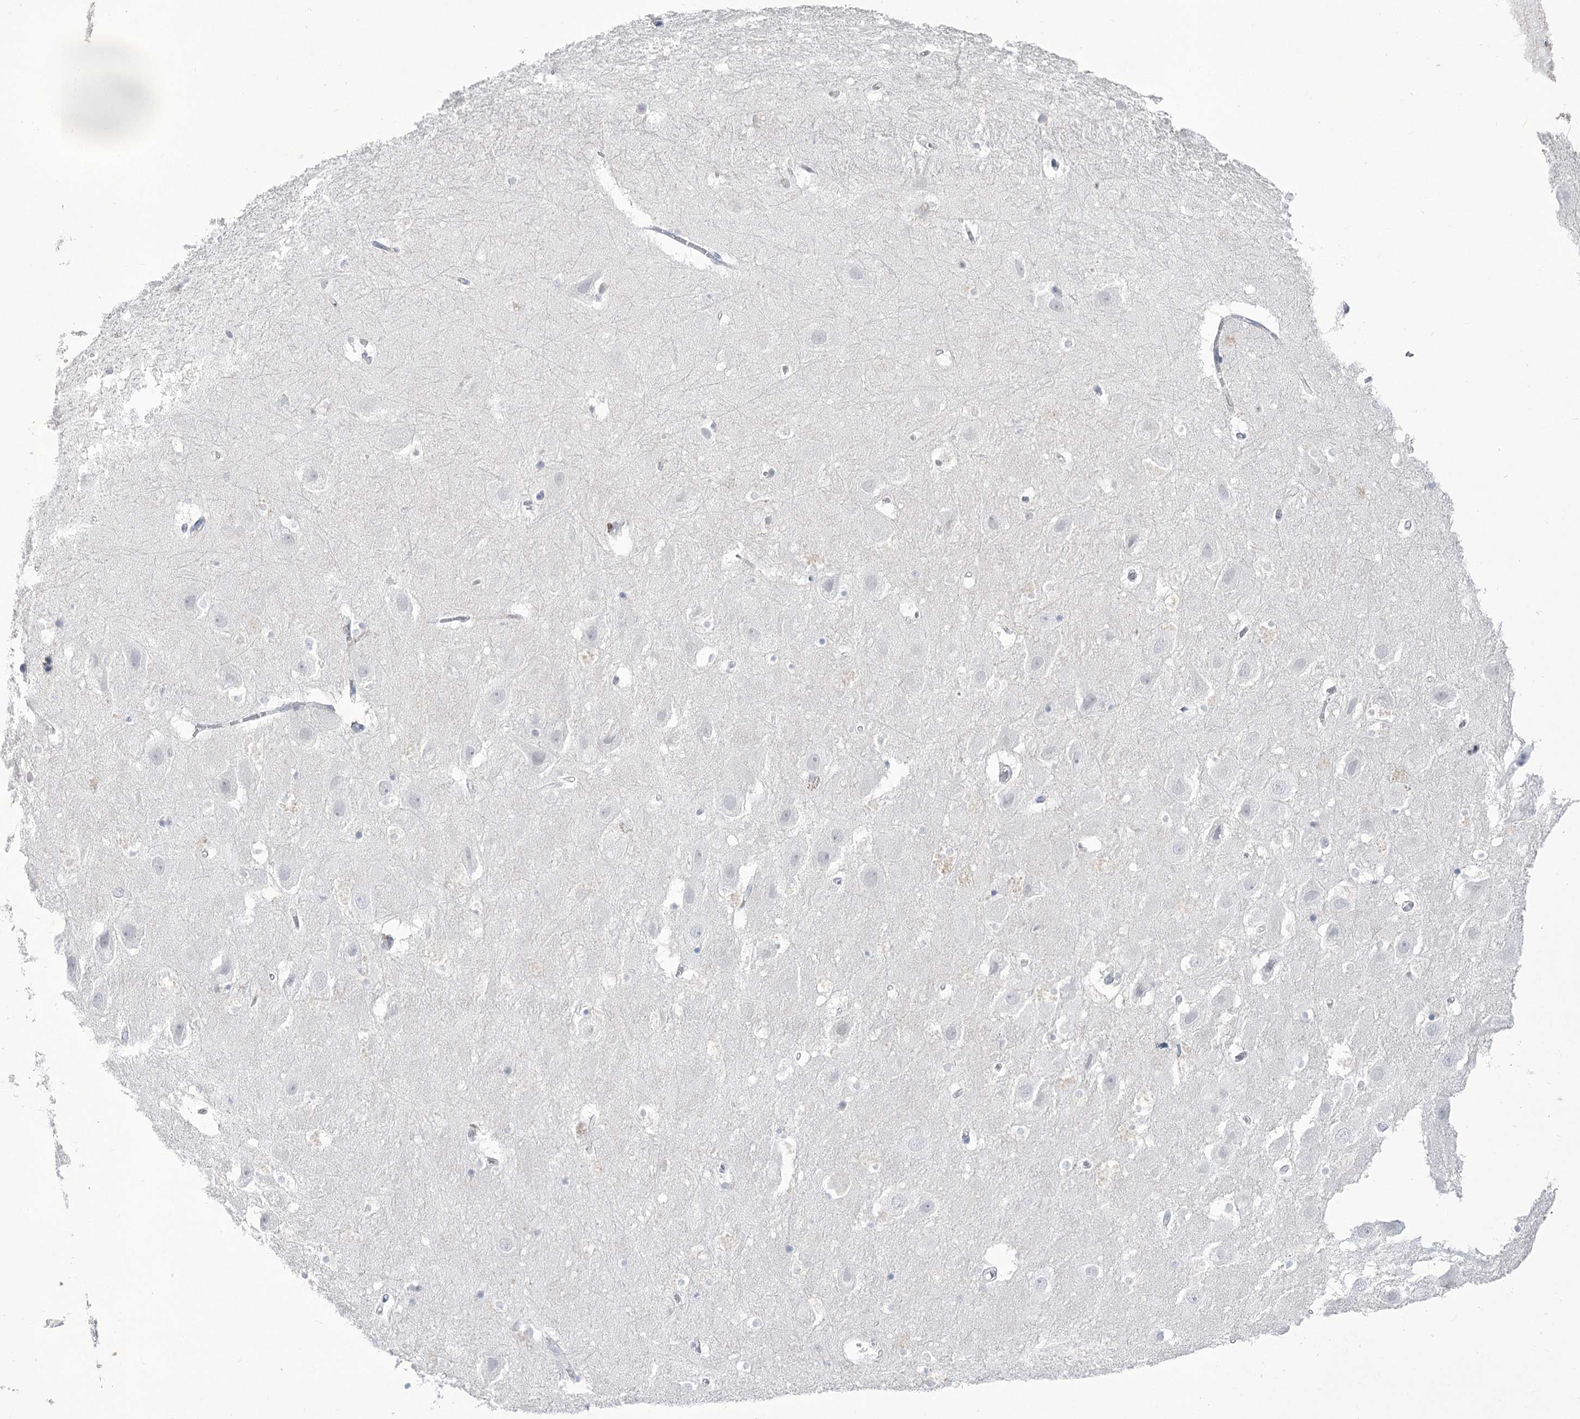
{"staining": {"intensity": "negative", "quantity": "none", "location": "none"}, "tissue": "hippocampus", "cell_type": "Glial cells", "image_type": "normal", "snomed": [{"axis": "morphology", "description": "Normal tissue, NOS"}, {"axis": "topography", "description": "Hippocampus"}], "caption": "Human hippocampus stained for a protein using immunohistochemistry (IHC) exhibits no expression in glial cells.", "gene": "BEND7", "patient": {"sex": "female", "age": 52}}